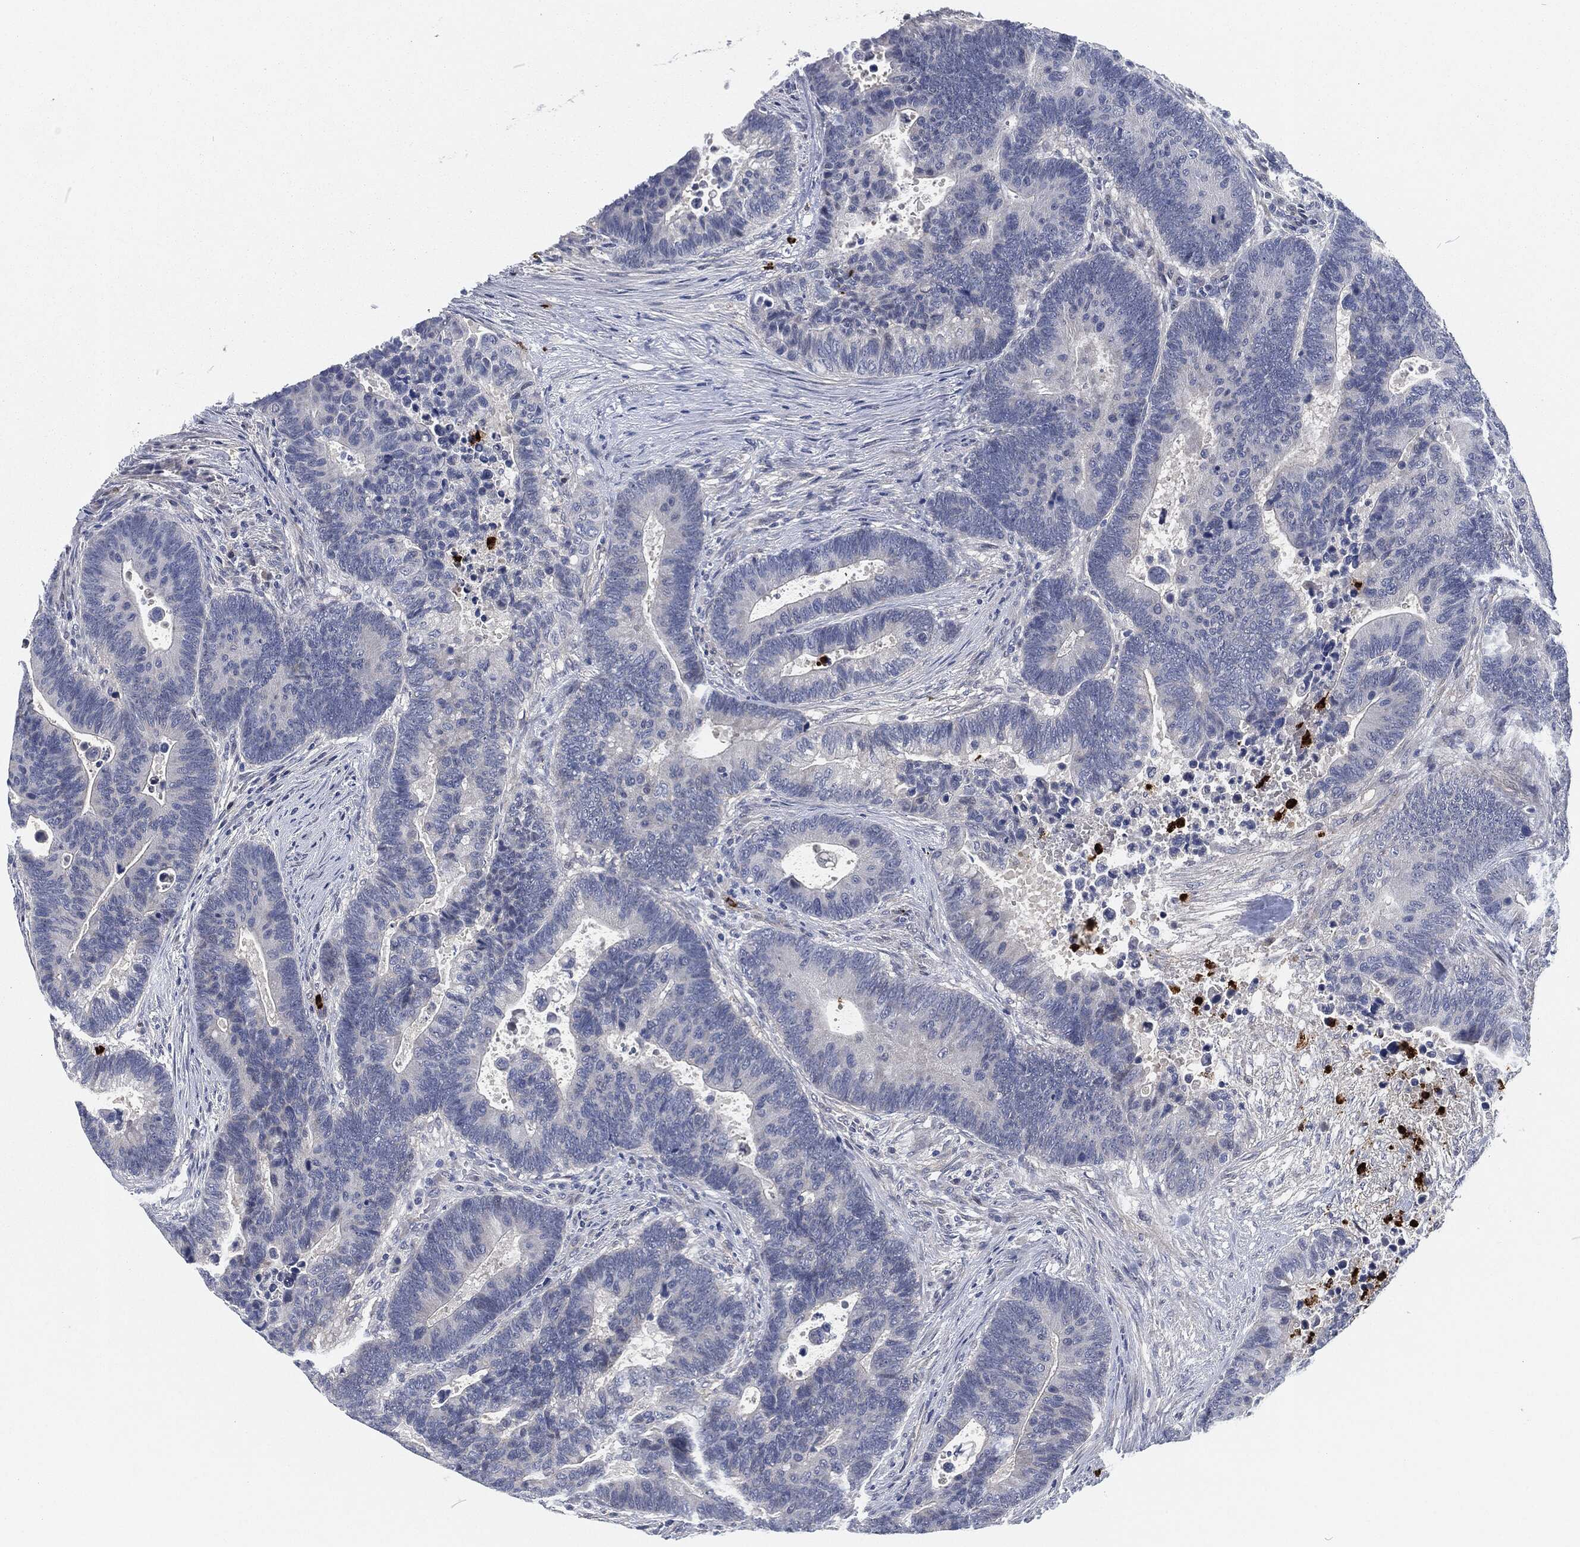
{"staining": {"intensity": "negative", "quantity": "none", "location": "none"}, "tissue": "colorectal cancer", "cell_type": "Tumor cells", "image_type": "cancer", "snomed": [{"axis": "morphology", "description": "Adenocarcinoma, NOS"}, {"axis": "topography", "description": "Colon"}], "caption": "This is a histopathology image of immunohistochemistry (IHC) staining of colorectal cancer, which shows no staining in tumor cells. (Brightfield microscopy of DAB (3,3'-diaminobenzidine) IHC at high magnification).", "gene": "MPO", "patient": {"sex": "male", "age": 75}}